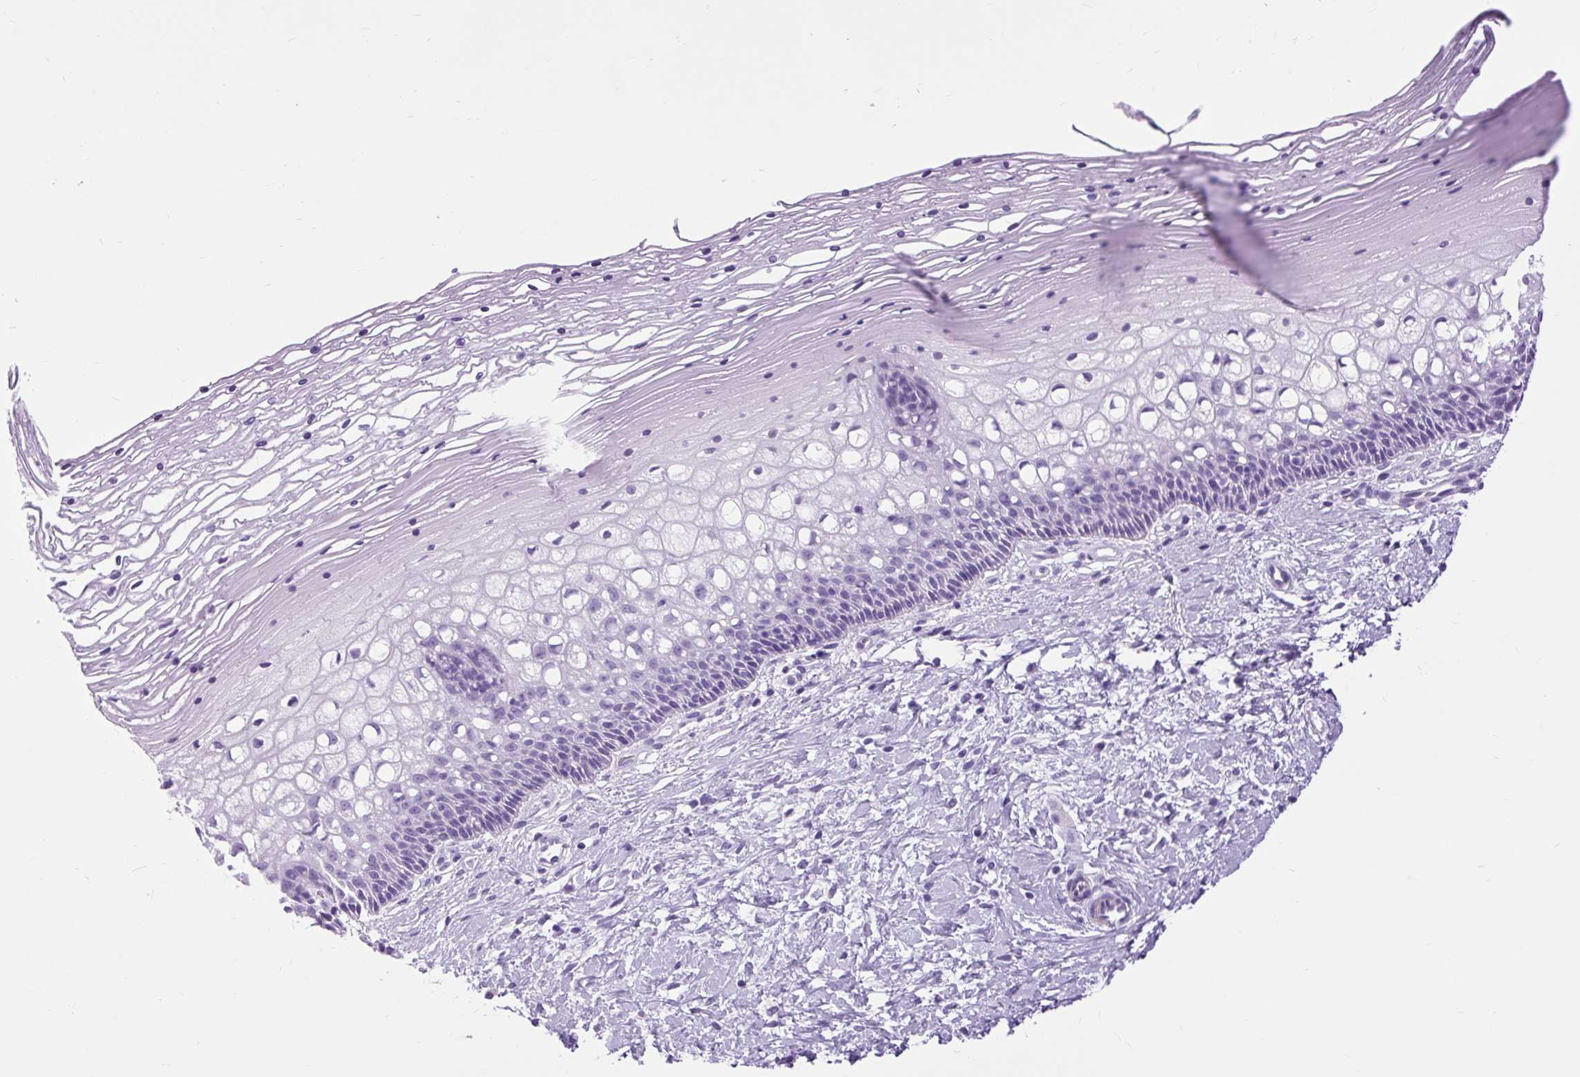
{"staining": {"intensity": "negative", "quantity": "none", "location": "none"}, "tissue": "cervix", "cell_type": "Glandular cells", "image_type": "normal", "snomed": [{"axis": "morphology", "description": "Normal tissue, NOS"}, {"axis": "topography", "description": "Cervix"}], "caption": "Cervix stained for a protein using immunohistochemistry shows no expression glandular cells.", "gene": "DPP6", "patient": {"sex": "female", "age": 36}}